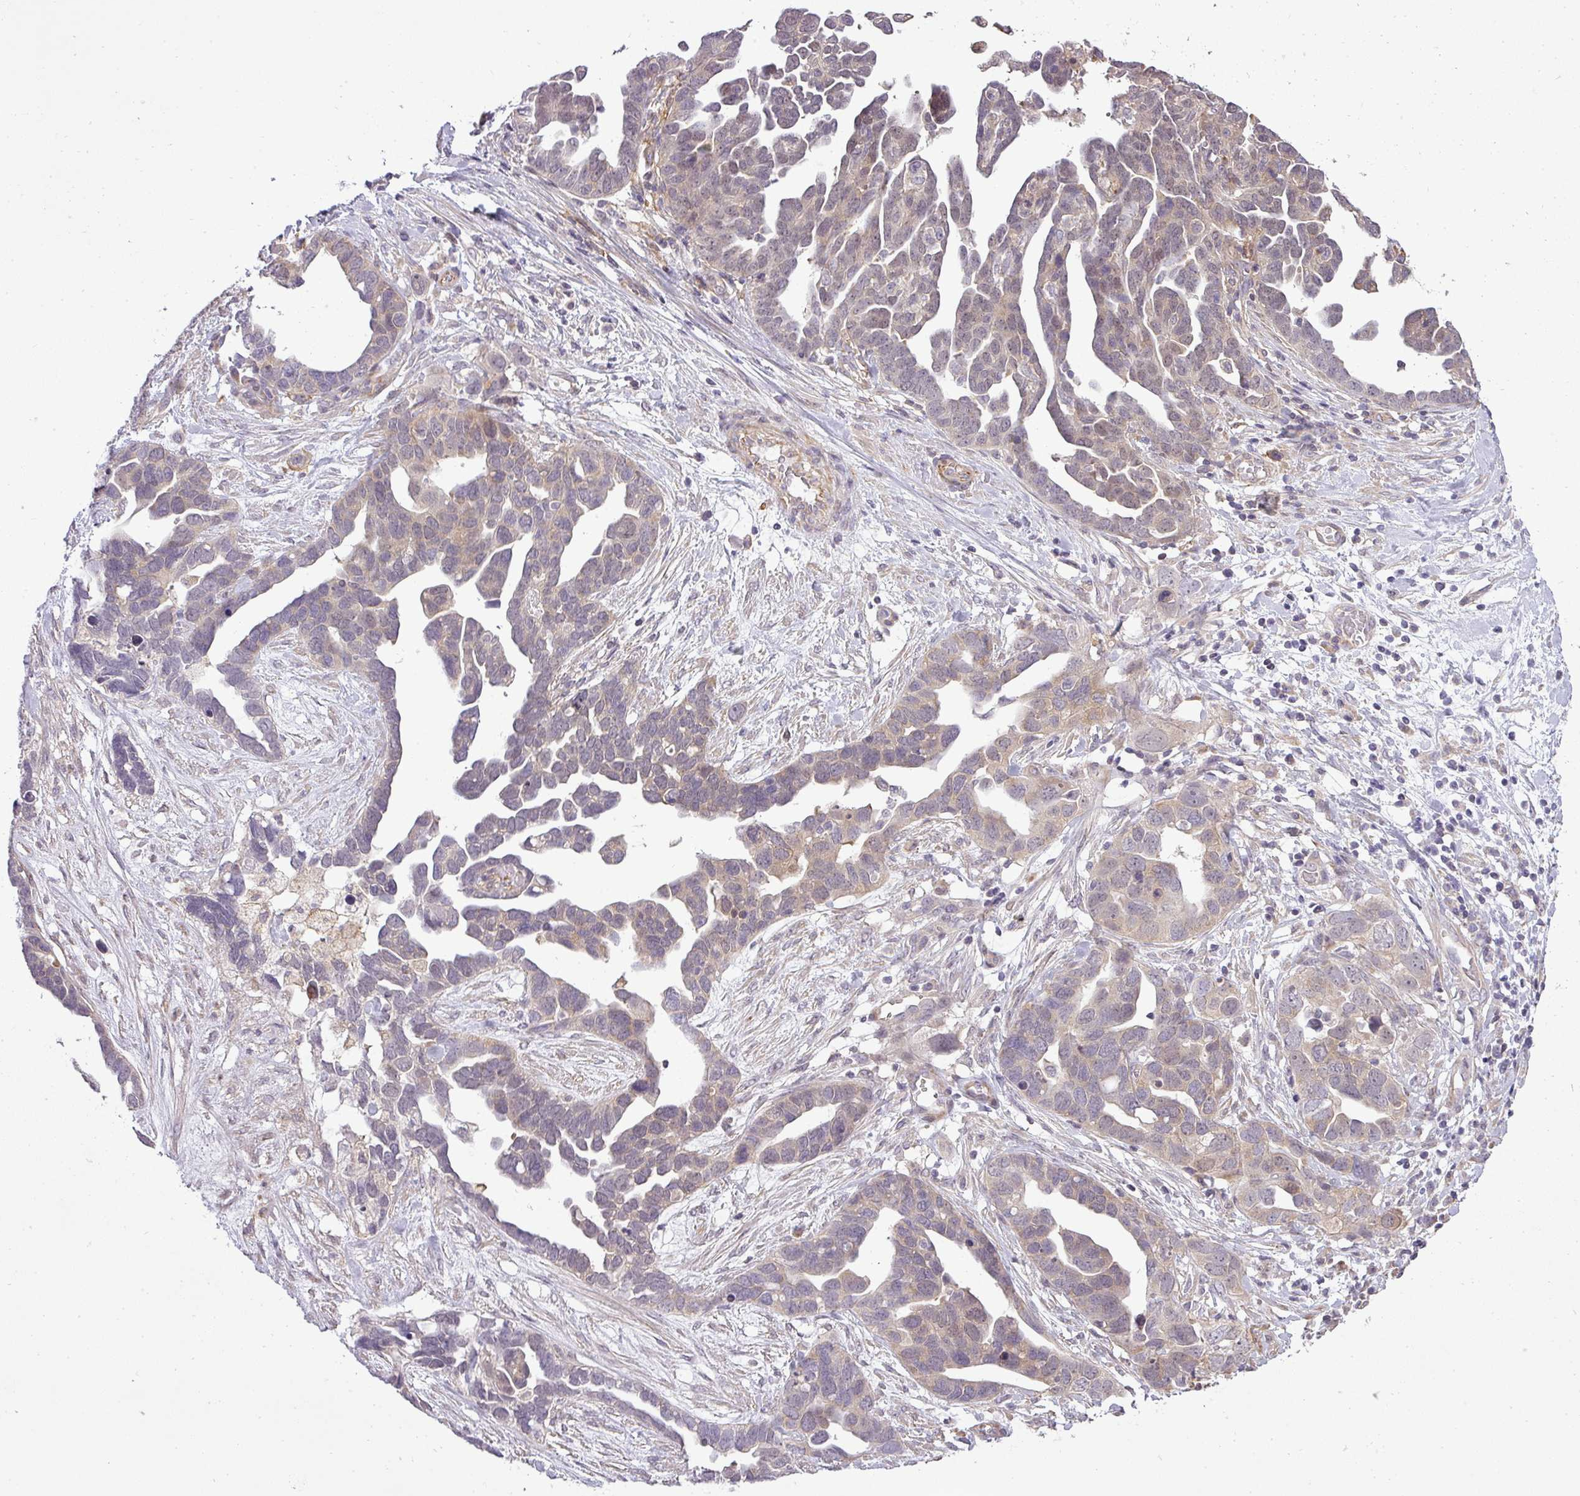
{"staining": {"intensity": "weak", "quantity": "<25%", "location": "cytoplasmic/membranous"}, "tissue": "ovarian cancer", "cell_type": "Tumor cells", "image_type": "cancer", "snomed": [{"axis": "morphology", "description": "Cystadenocarcinoma, serous, NOS"}, {"axis": "topography", "description": "Ovary"}], "caption": "Image shows no protein staining in tumor cells of serous cystadenocarcinoma (ovarian) tissue. The staining was performed using DAB (3,3'-diaminobenzidine) to visualize the protein expression in brown, while the nuclei were stained in blue with hematoxylin (Magnification: 20x).", "gene": "PDRG1", "patient": {"sex": "female", "age": 54}}